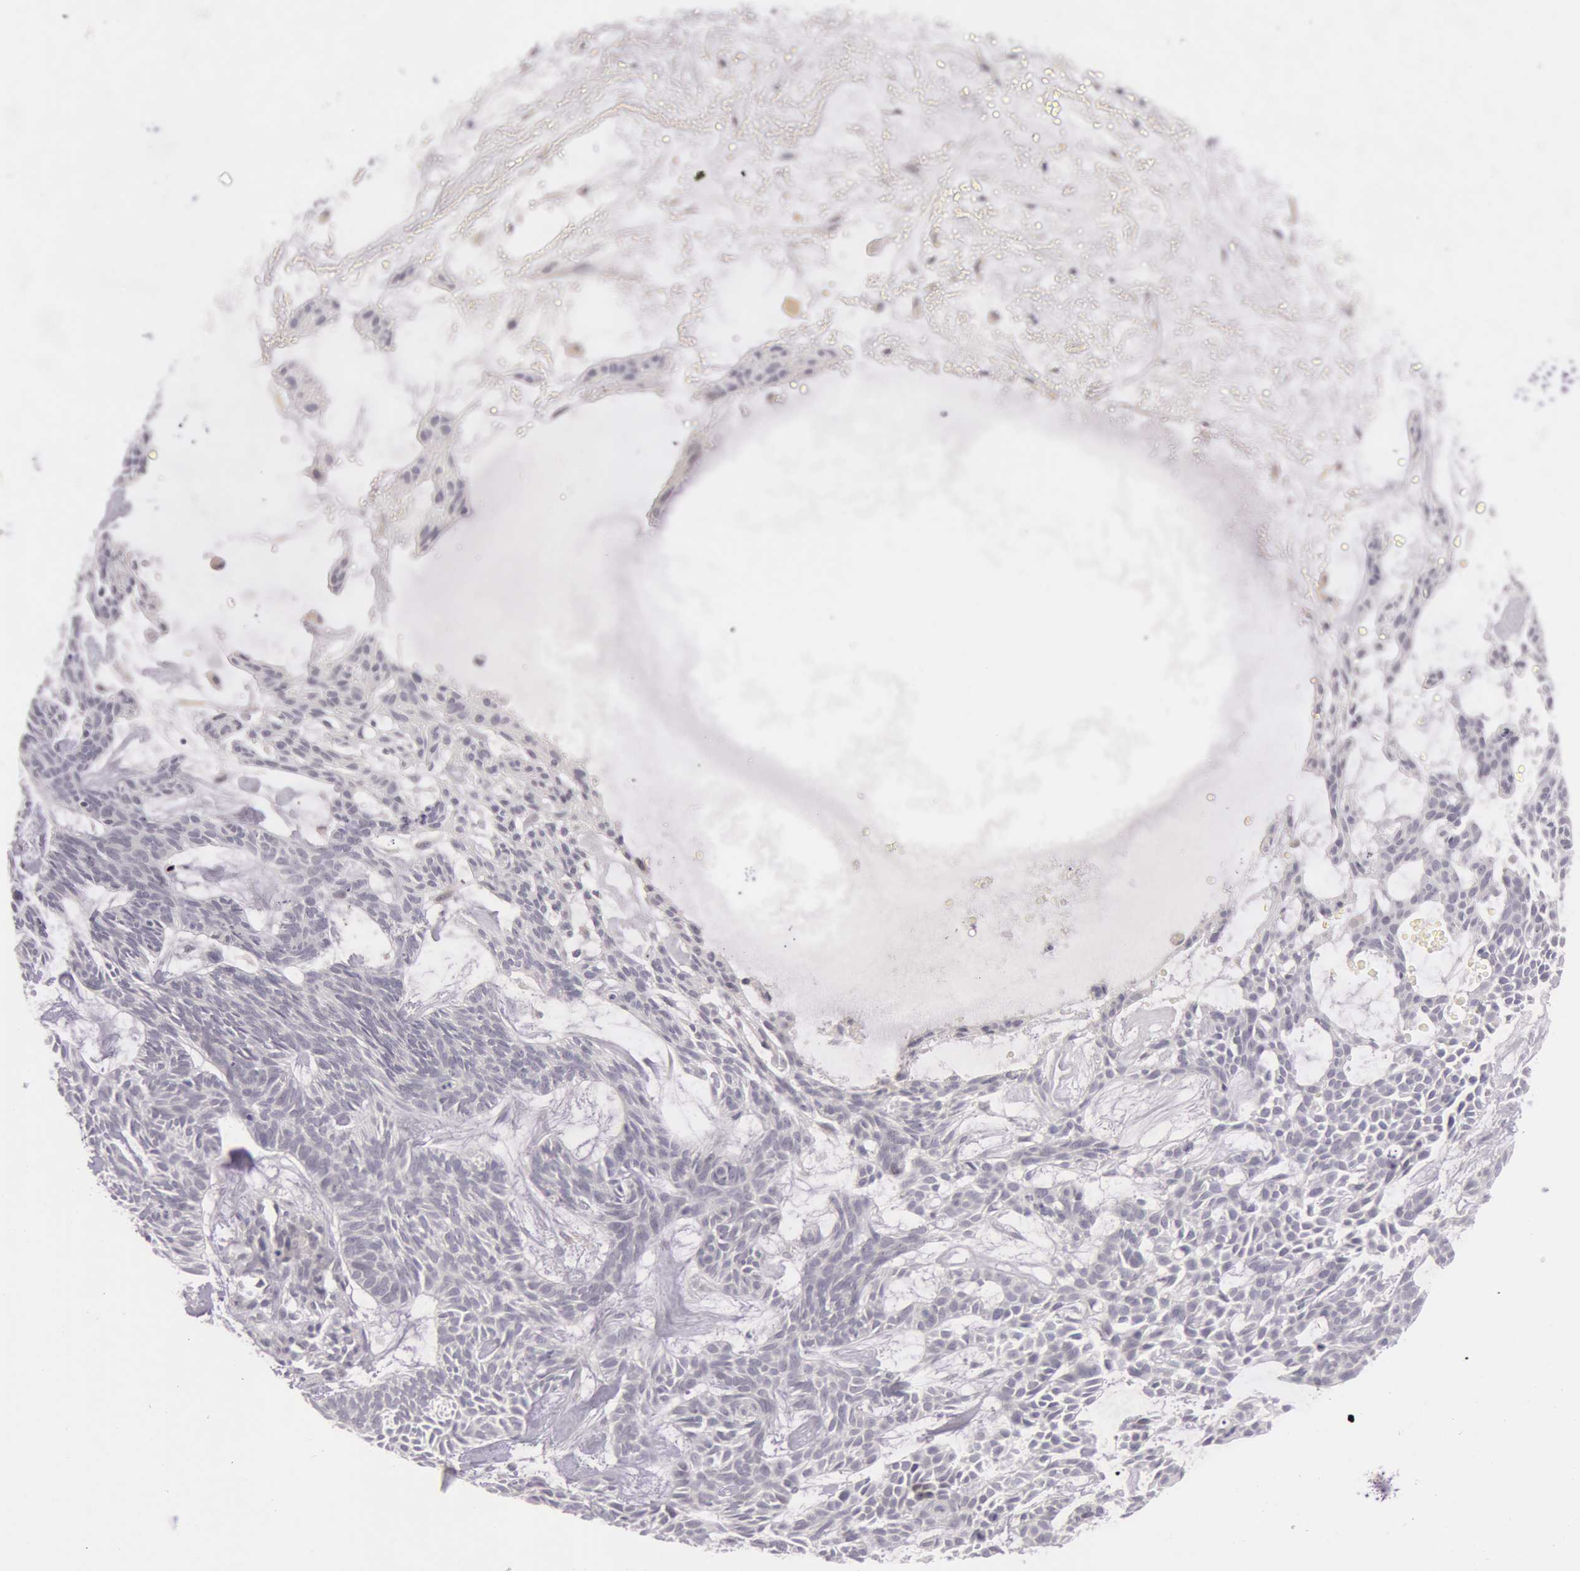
{"staining": {"intensity": "negative", "quantity": "none", "location": "none"}, "tissue": "skin cancer", "cell_type": "Tumor cells", "image_type": "cancer", "snomed": [{"axis": "morphology", "description": "Basal cell carcinoma"}, {"axis": "topography", "description": "Skin"}], "caption": "A high-resolution image shows immunohistochemistry staining of basal cell carcinoma (skin), which displays no significant expression in tumor cells. The staining is performed using DAB (3,3'-diaminobenzidine) brown chromogen with nuclei counter-stained in using hematoxylin.", "gene": "RBMY1F", "patient": {"sex": "male", "age": 75}}